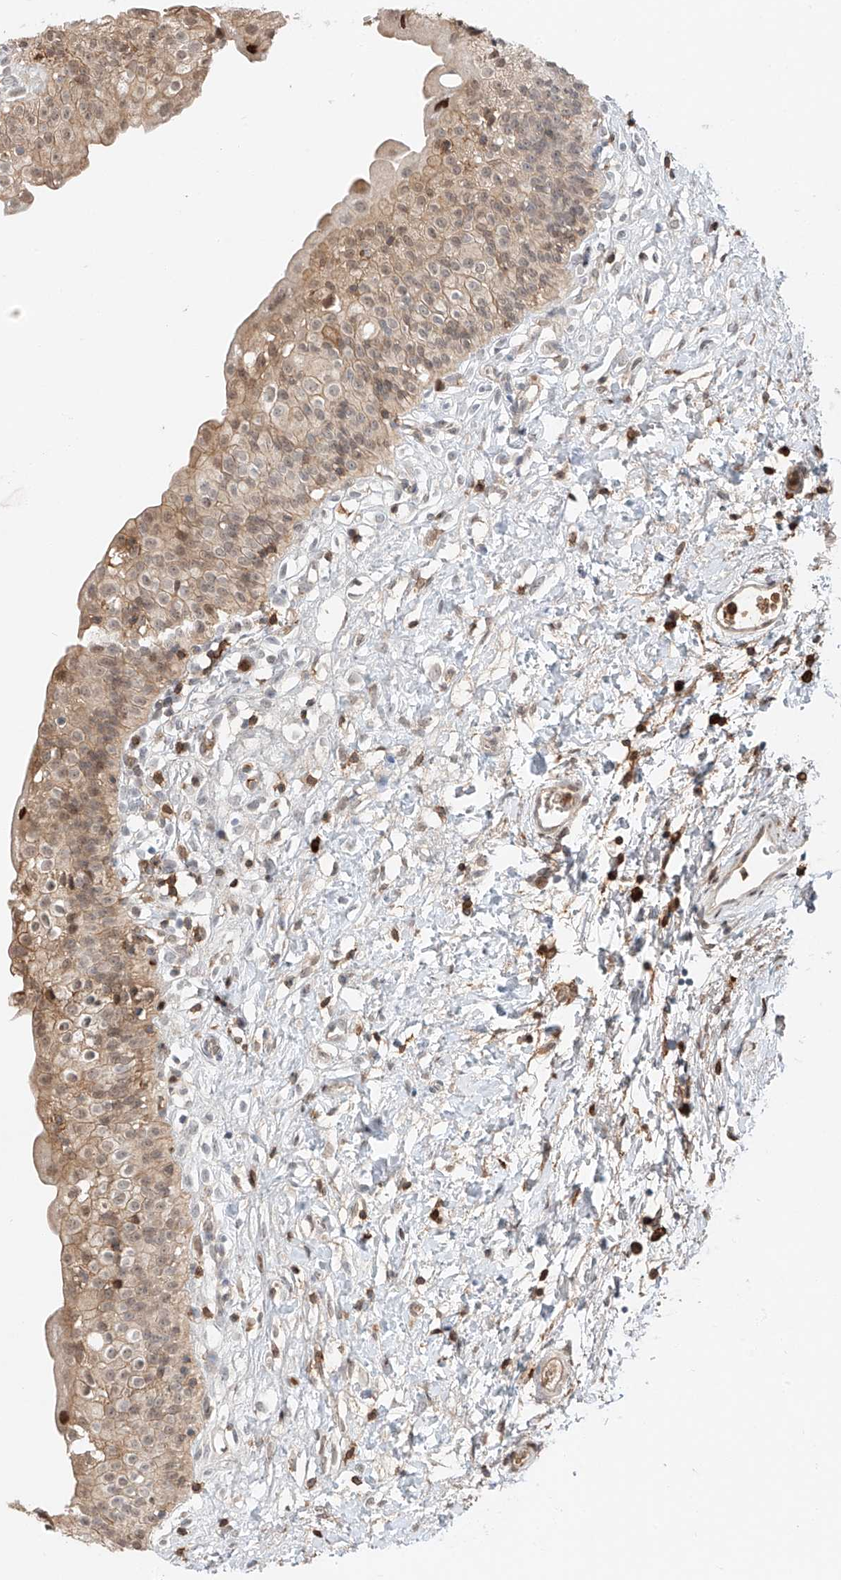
{"staining": {"intensity": "moderate", "quantity": "25%-75%", "location": "cytoplasmic/membranous,nuclear"}, "tissue": "urinary bladder", "cell_type": "Urothelial cells", "image_type": "normal", "snomed": [{"axis": "morphology", "description": "Normal tissue, NOS"}, {"axis": "topography", "description": "Urinary bladder"}], "caption": "Immunohistochemistry (DAB) staining of benign human urinary bladder reveals moderate cytoplasmic/membranous,nuclear protein expression in about 25%-75% of urothelial cells.", "gene": "CEP162", "patient": {"sex": "male", "age": 51}}